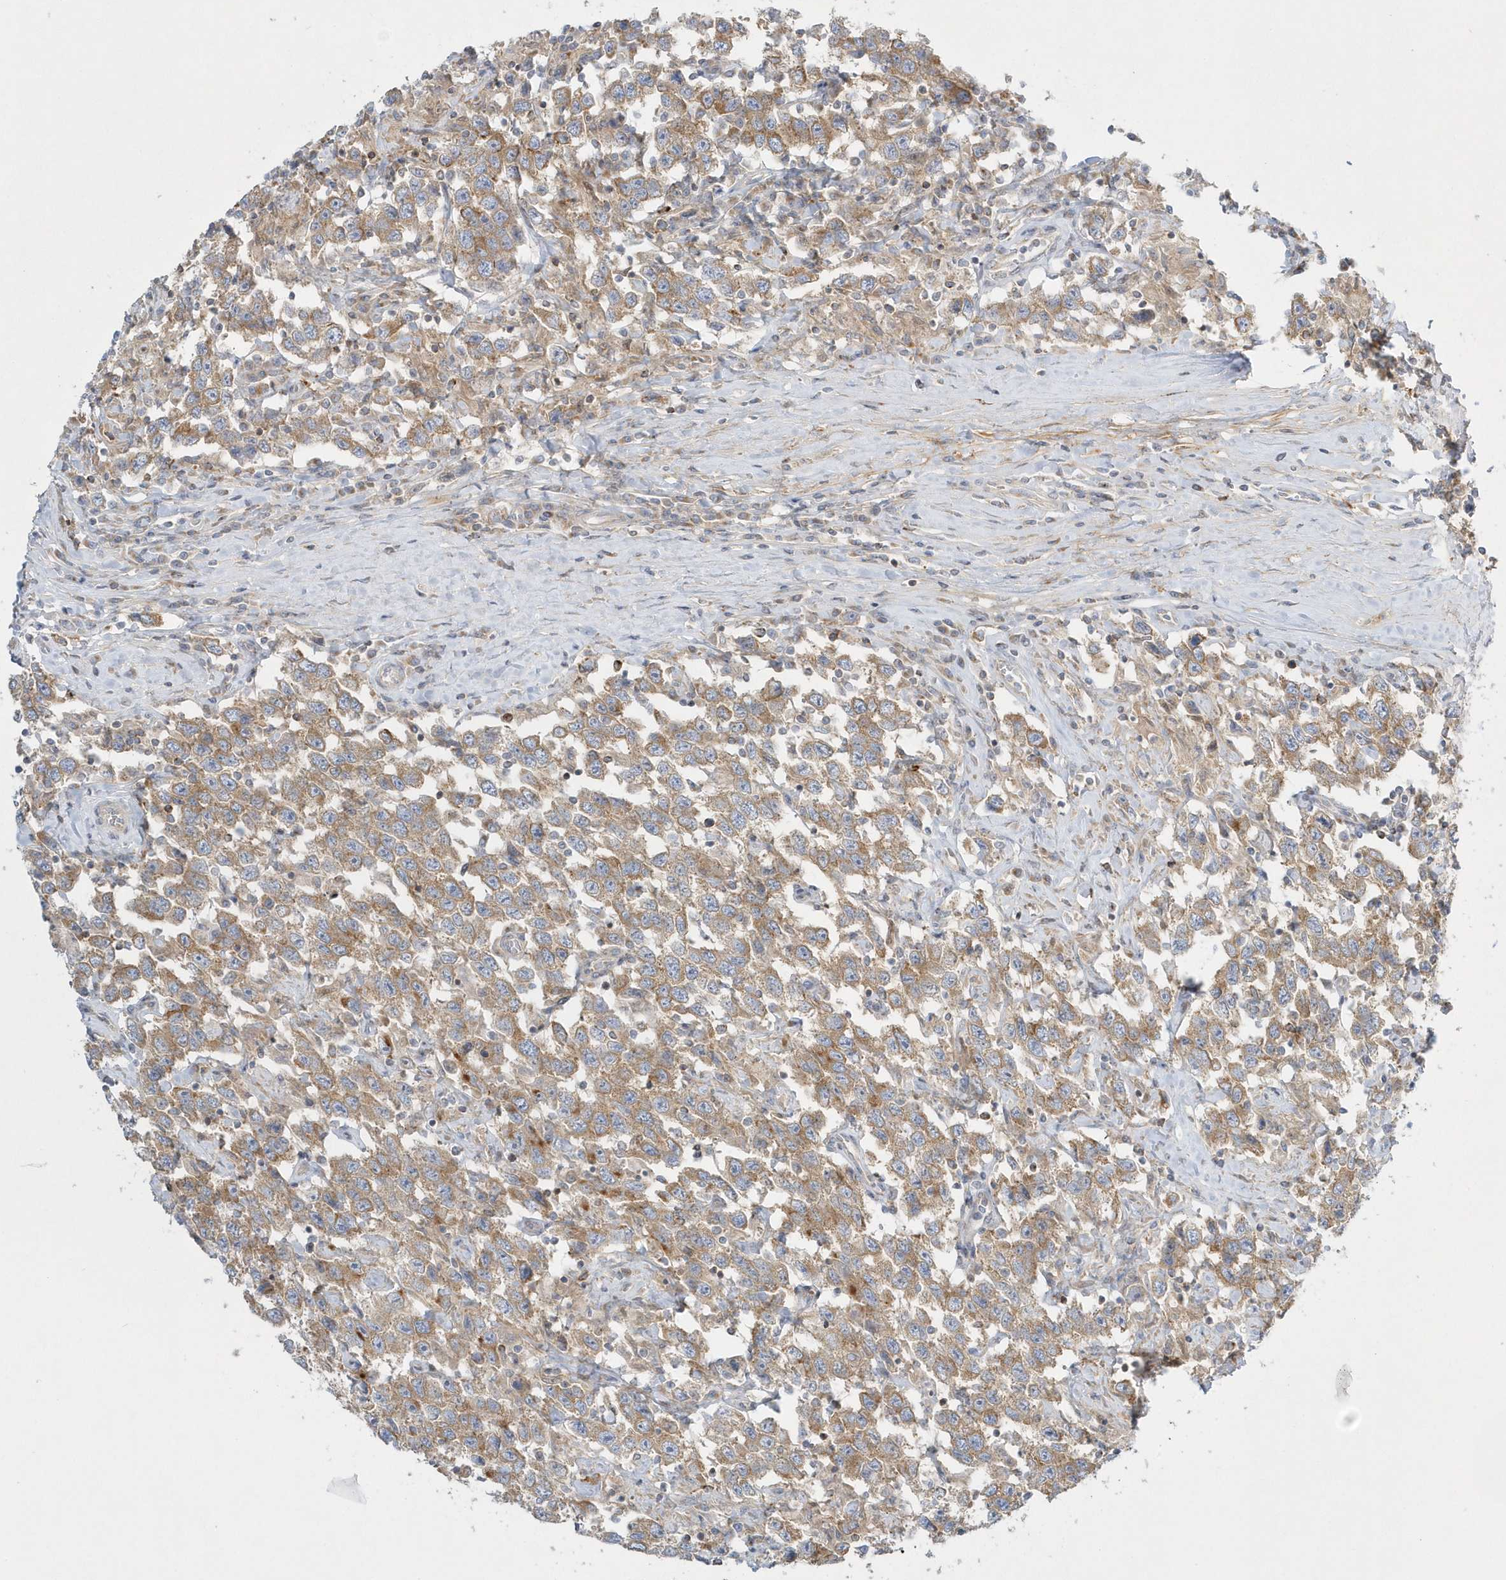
{"staining": {"intensity": "moderate", "quantity": ">75%", "location": "cytoplasmic/membranous"}, "tissue": "testis cancer", "cell_type": "Tumor cells", "image_type": "cancer", "snomed": [{"axis": "morphology", "description": "Seminoma, NOS"}, {"axis": "topography", "description": "Testis"}], "caption": "The photomicrograph shows staining of testis cancer (seminoma), revealing moderate cytoplasmic/membranous protein staining (brown color) within tumor cells. (DAB IHC, brown staining for protein, blue staining for nuclei).", "gene": "DNAJC18", "patient": {"sex": "male", "age": 41}}